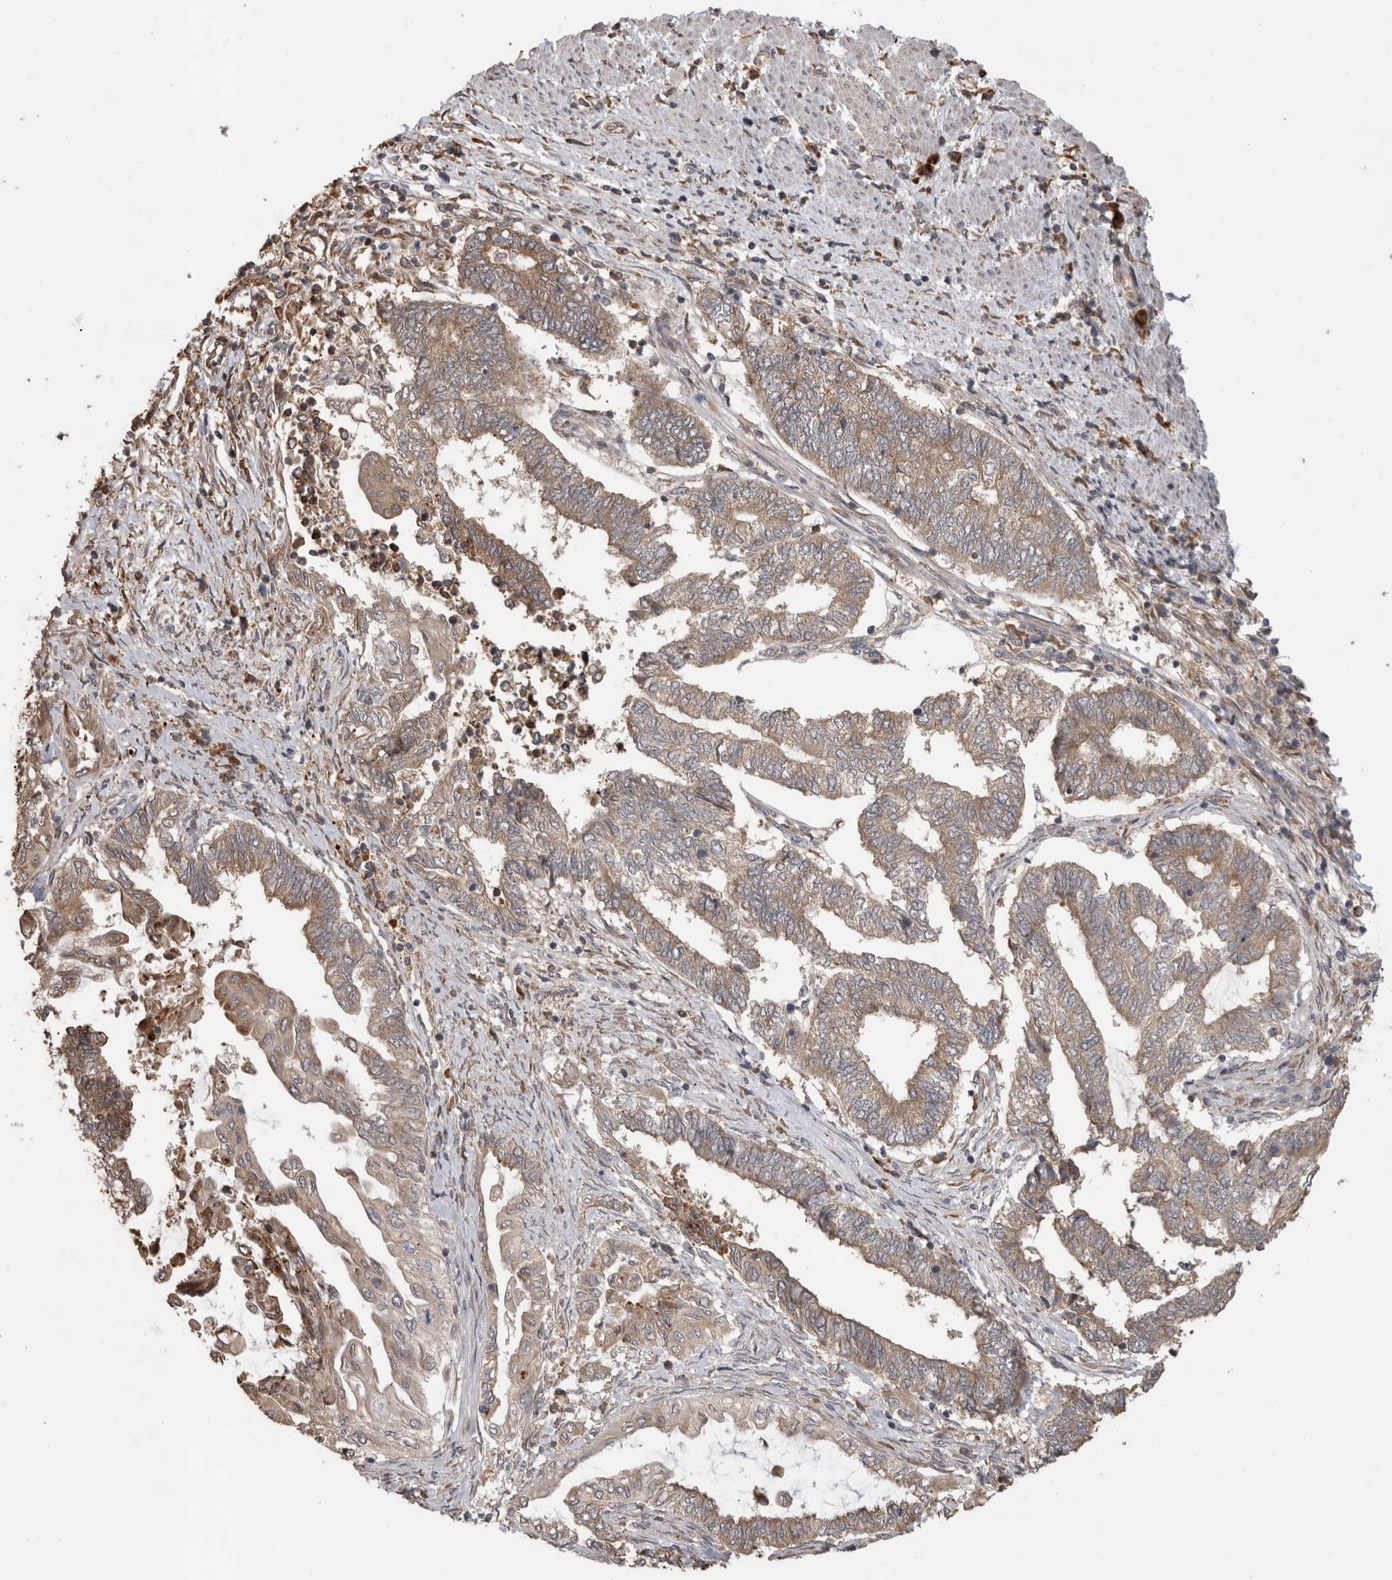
{"staining": {"intensity": "weak", "quantity": "25%-75%", "location": "cytoplasmic/membranous"}, "tissue": "endometrial cancer", "cell_type": "Tumor cells", "image_type": "cancer", "snomed": [{"axis": "morphology", "description": "Adenocarcinoma, NOS"}, {"axis": "topography", "description": "Uterus"}, {"axis": "topography", "description": "Endometrium"}], "caption": "Tumor cells display low levels of weak cytoplasmic/membranous staining in about 25%-75% of cells in human endometrial adenocarcinoma. The protein is shown in brown color, while the nuclei are stained blue.", "gene": "TBCE", "patient": {"sex": "female", "age": 70}}